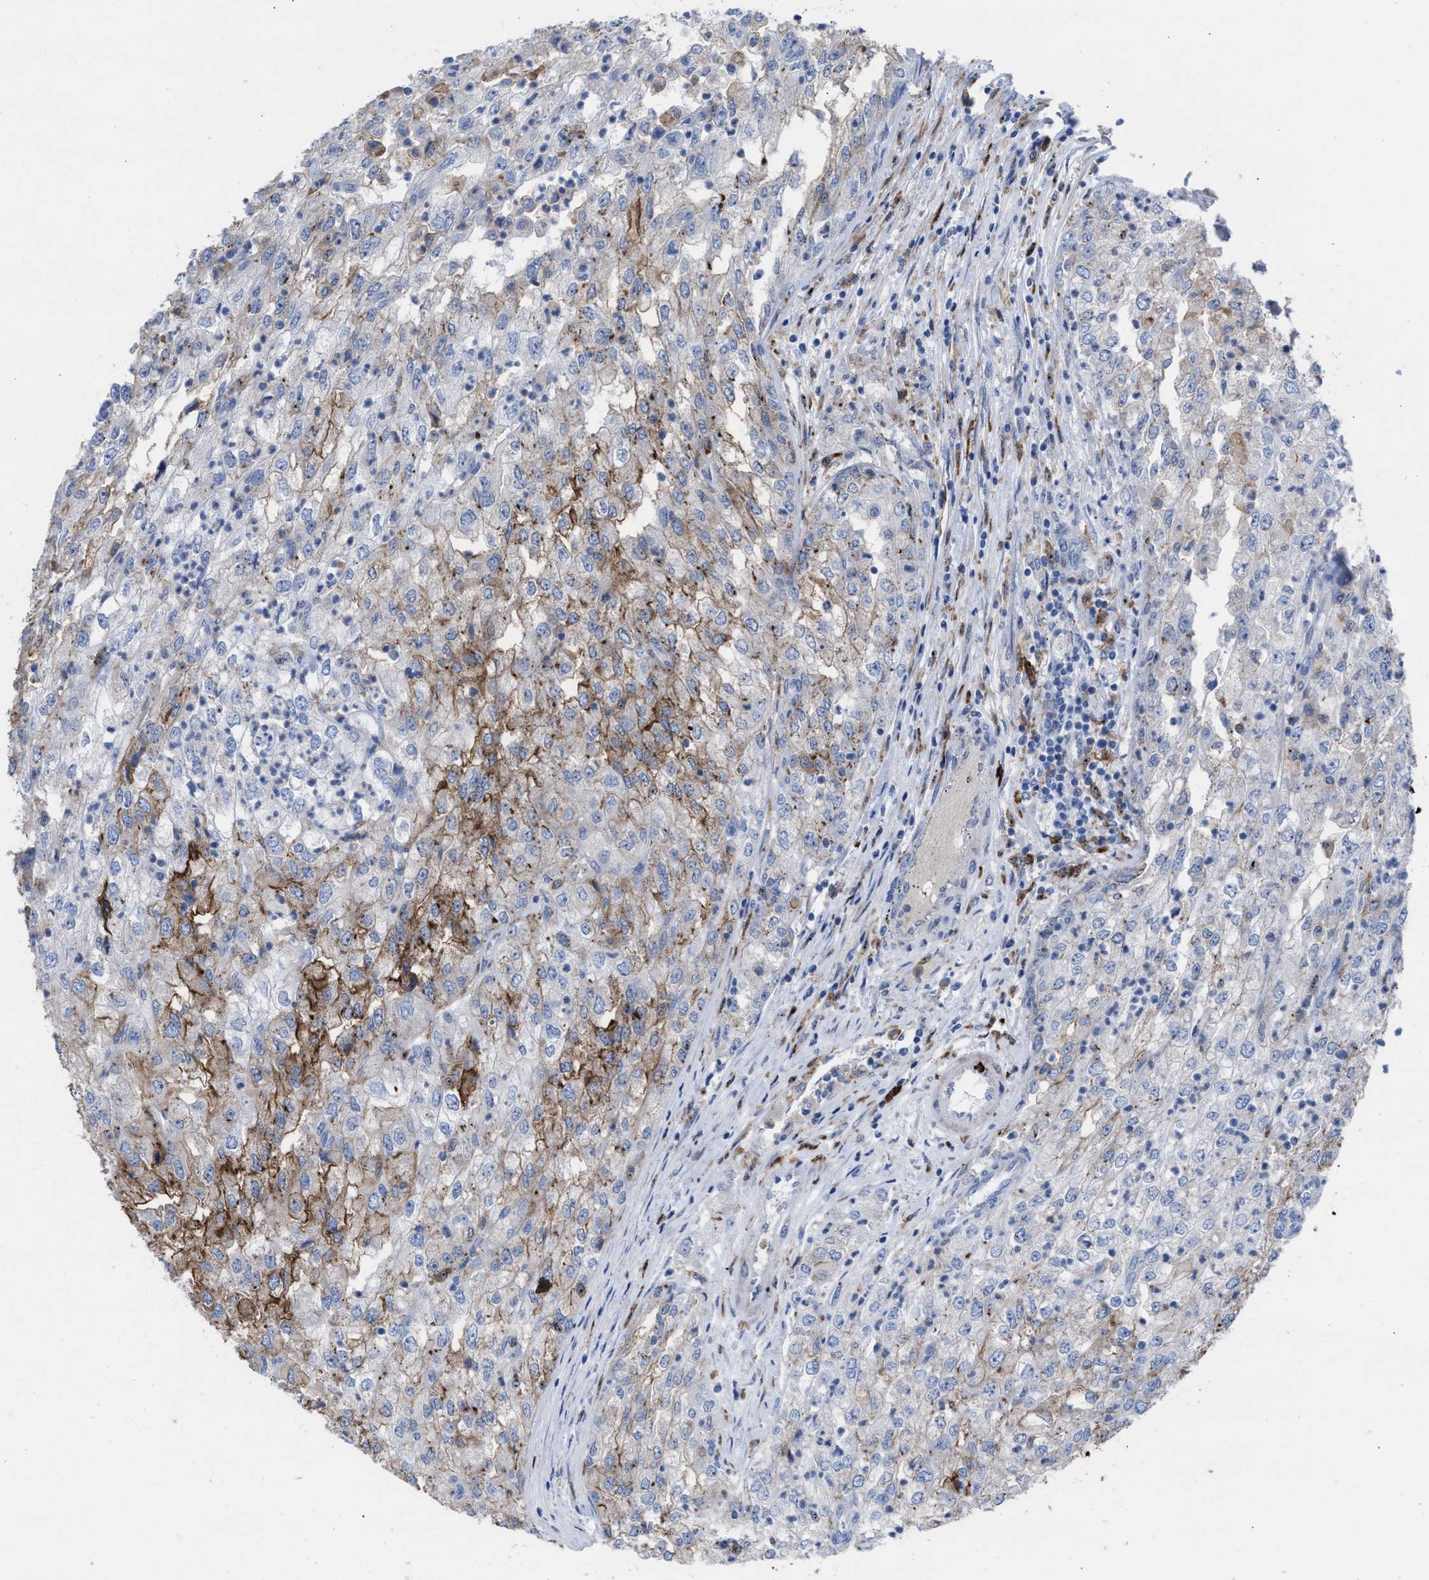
{"staining": {"intensity": "moderate", "quantity": "<25%", "location": "cytoplasmic/membranous"}, "tissue": "renal cancer", "cell_type": "Tumor cells", "image_type": "cancer", "snomed": [{"axis": "morphology", "description": "Adenocarcinoma, NOS"}, {"axis": "topography", "description": "Kidney"}], "caption": "An image of renal cancer (adenocarcinoma) stained for a protein displays moderate cytoplasmic/membranous brown staining in tumor cells.", "gene": "SLC47A1", "patient": {"sex": "female", "age": 54}}